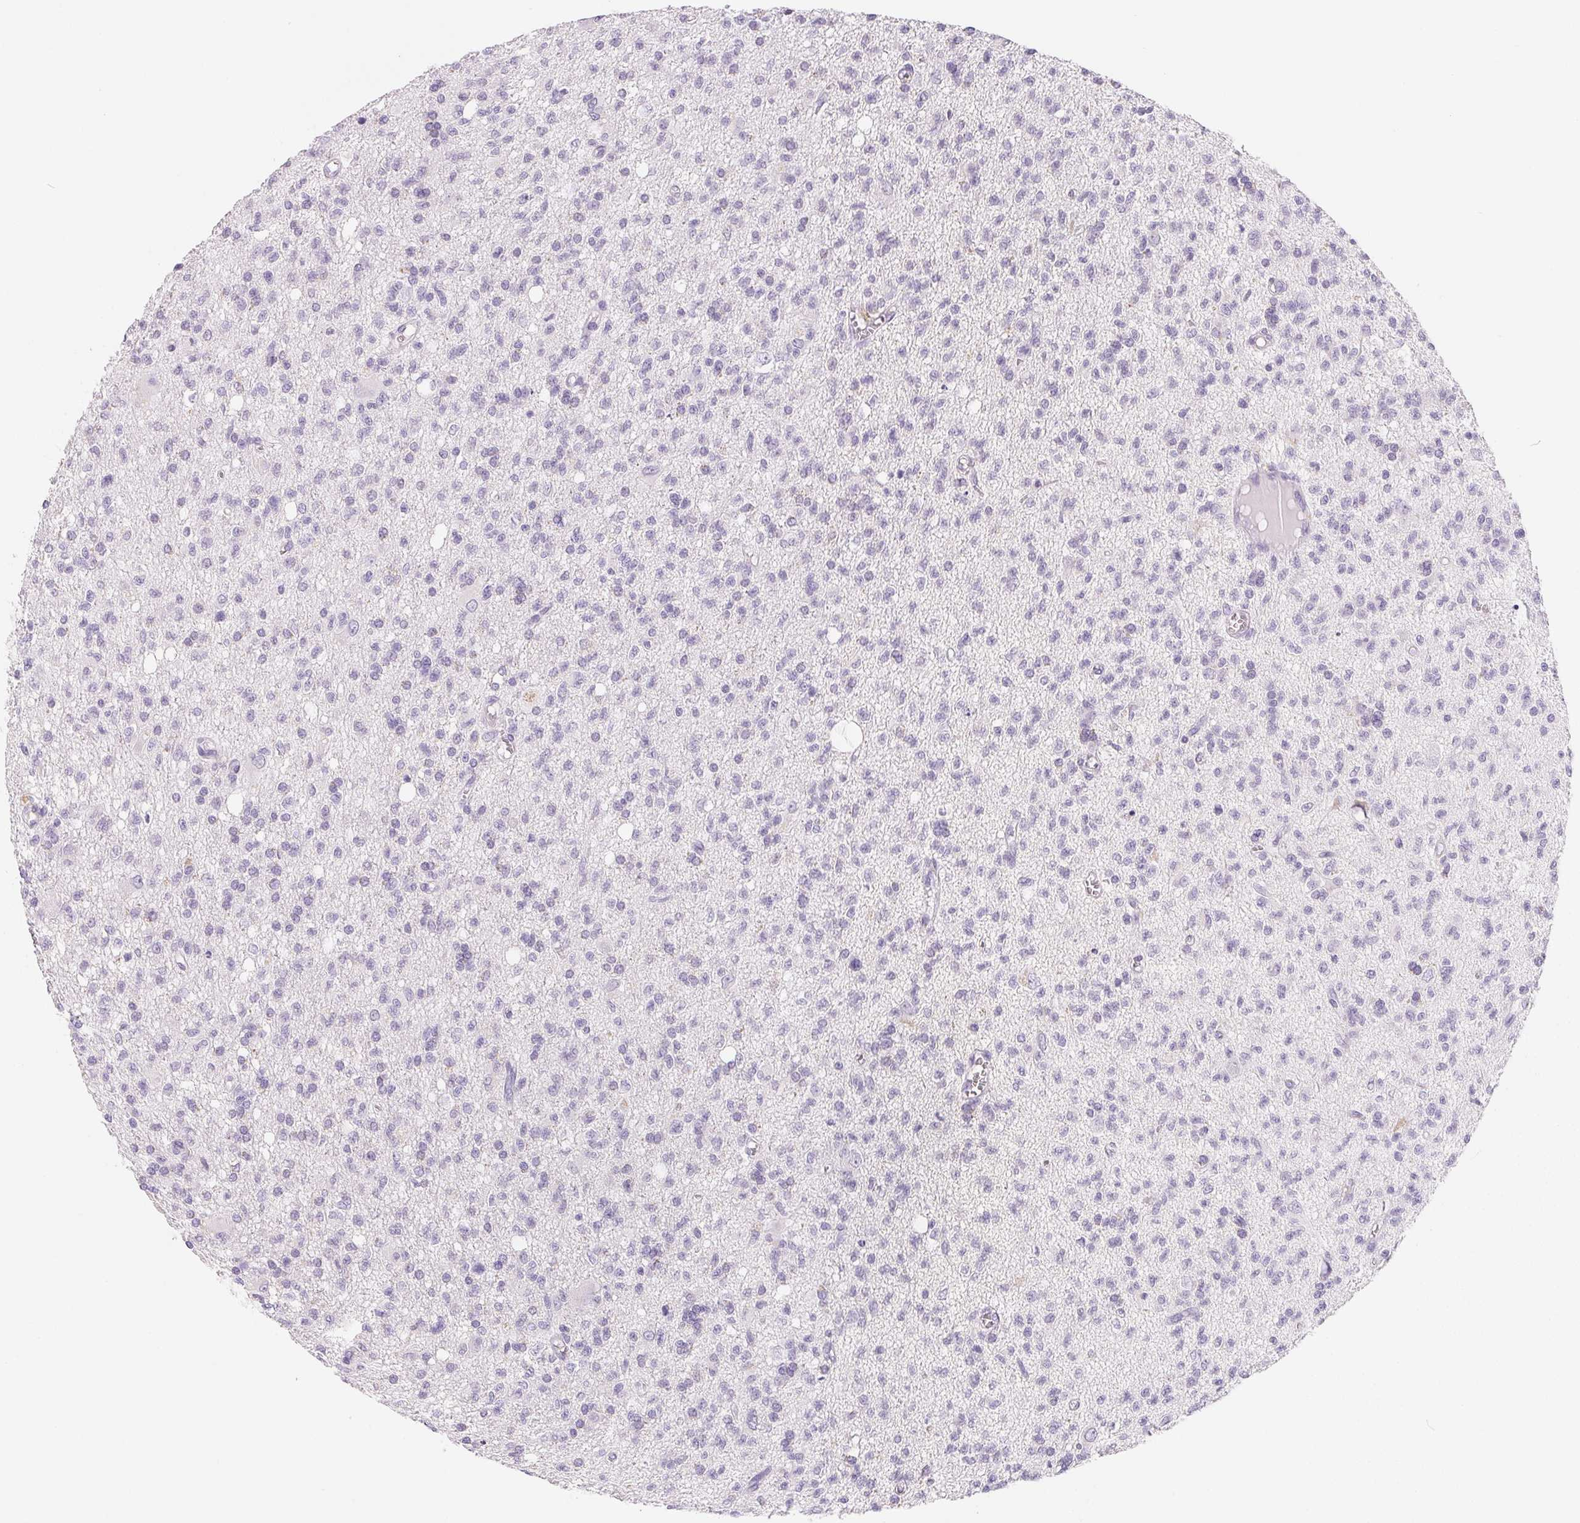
{"staining": {"intensity": "negative", "quantity": "none", "location": "none"}, "tissue": "glioma", "cell_type": "Tumor cells", "image_type": "cancer", "snomed": [{"axis": "morphology", "description": "Glioma, malignant, Low grade"}, {"axis": "topography", "description": "Brain"}], "caption": "Immunohistochemistry image of neoplastic tissue: malignant low-grade glioma stained with DAB (3,3'-diaminobenzidine) demonstrates no significant protein expression in tumor cells.", "gene": "SPACA5B", "patient": {"sex": "male", "age": 64}}